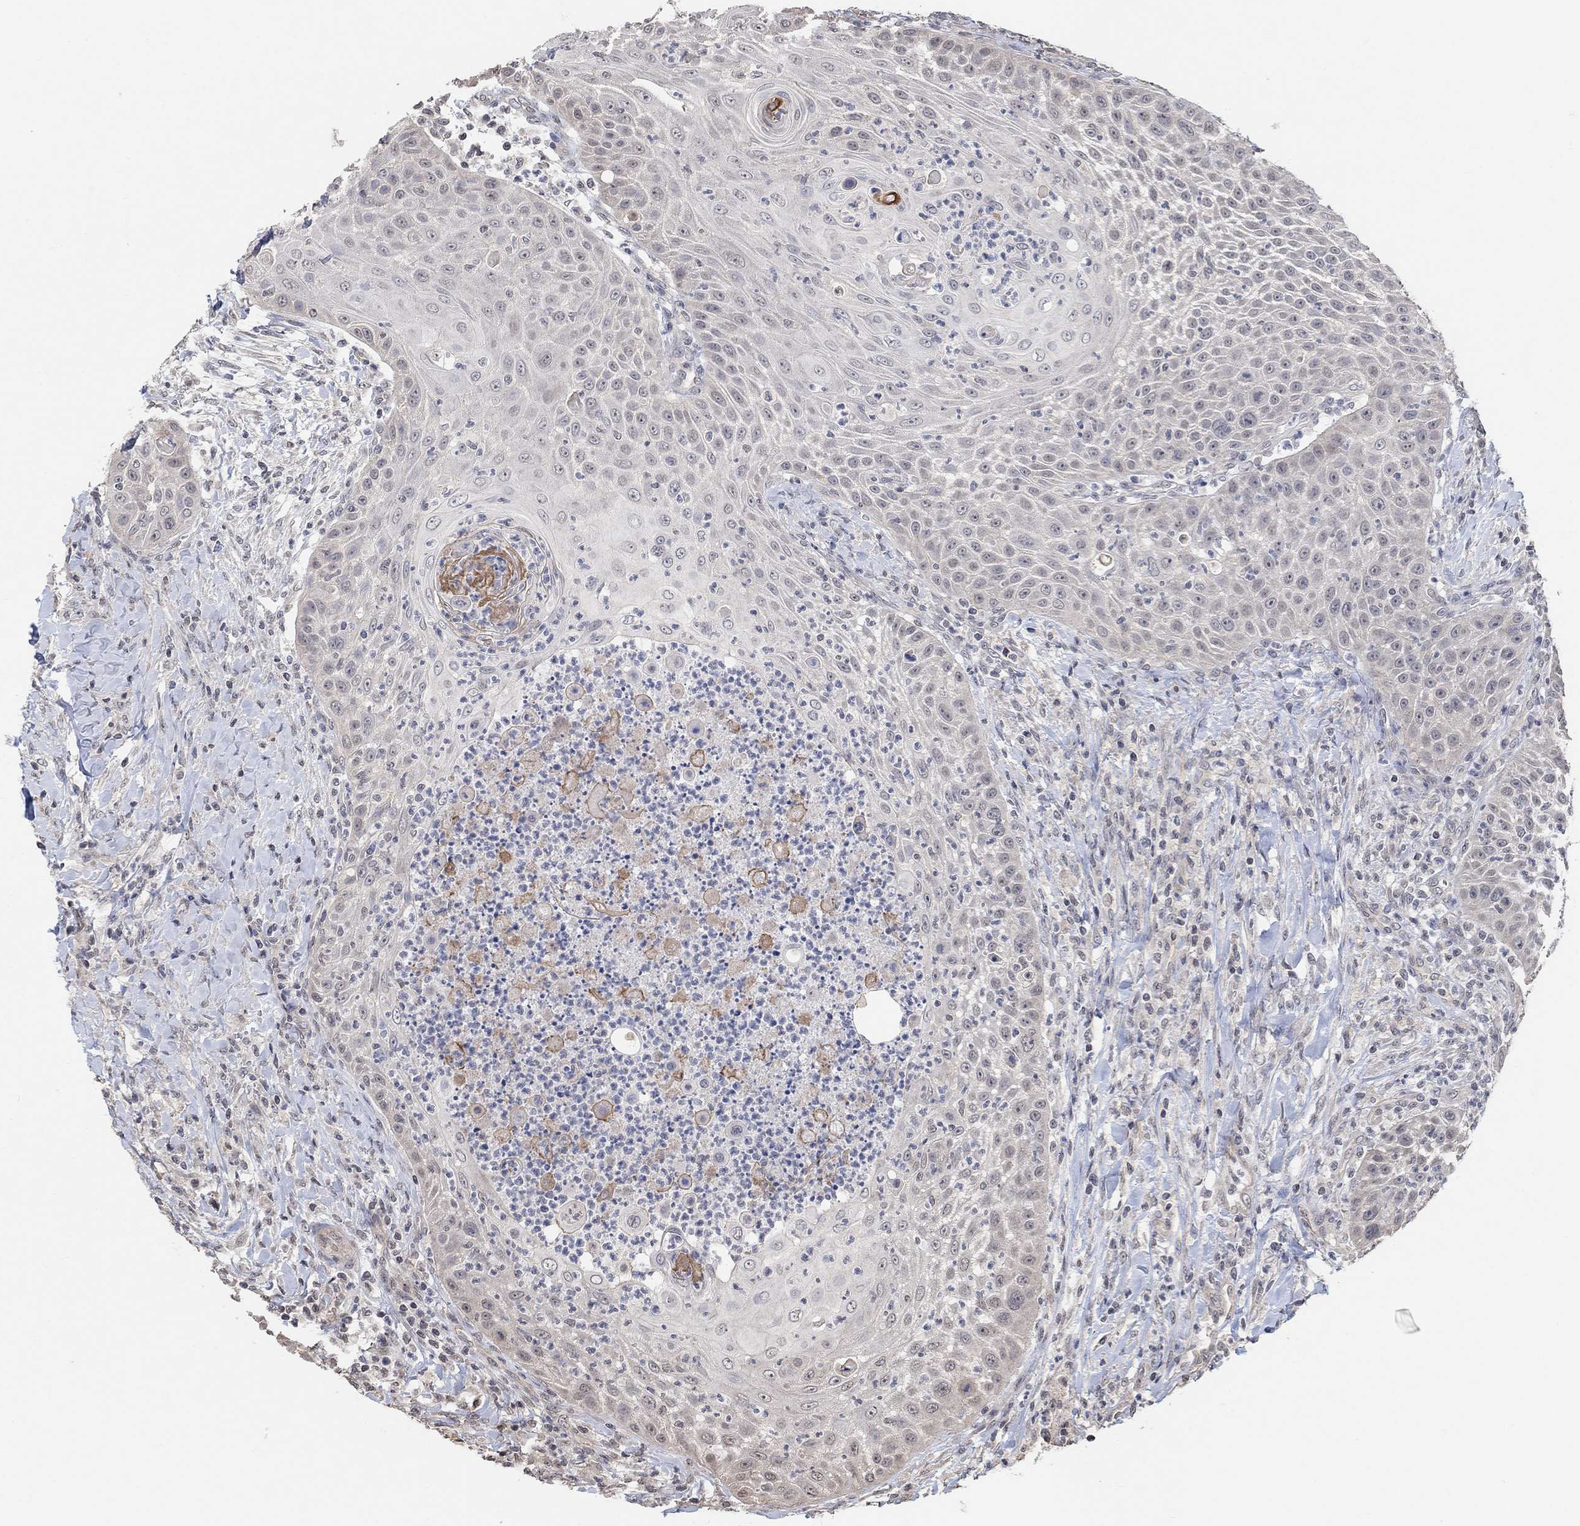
{"staining": {"intensity": "negative", "quantity": "none", "location": "none"}, "tissue": "head and neck cancer", "cell_type": "Tumor cells", "image_type": "cancer", "snomed": [{"axis": "morphology", "description": "Squamous cell carcinoma, NOS"}, {"axis": "topography", "description": "Head-Neck"}], "caption": "Tumor cells are negative for protein expression in human head and neck cancer (squamous cell carcinoma).", "gene": "UNC5B", "patient": {"sex": "male", "age": 69}}